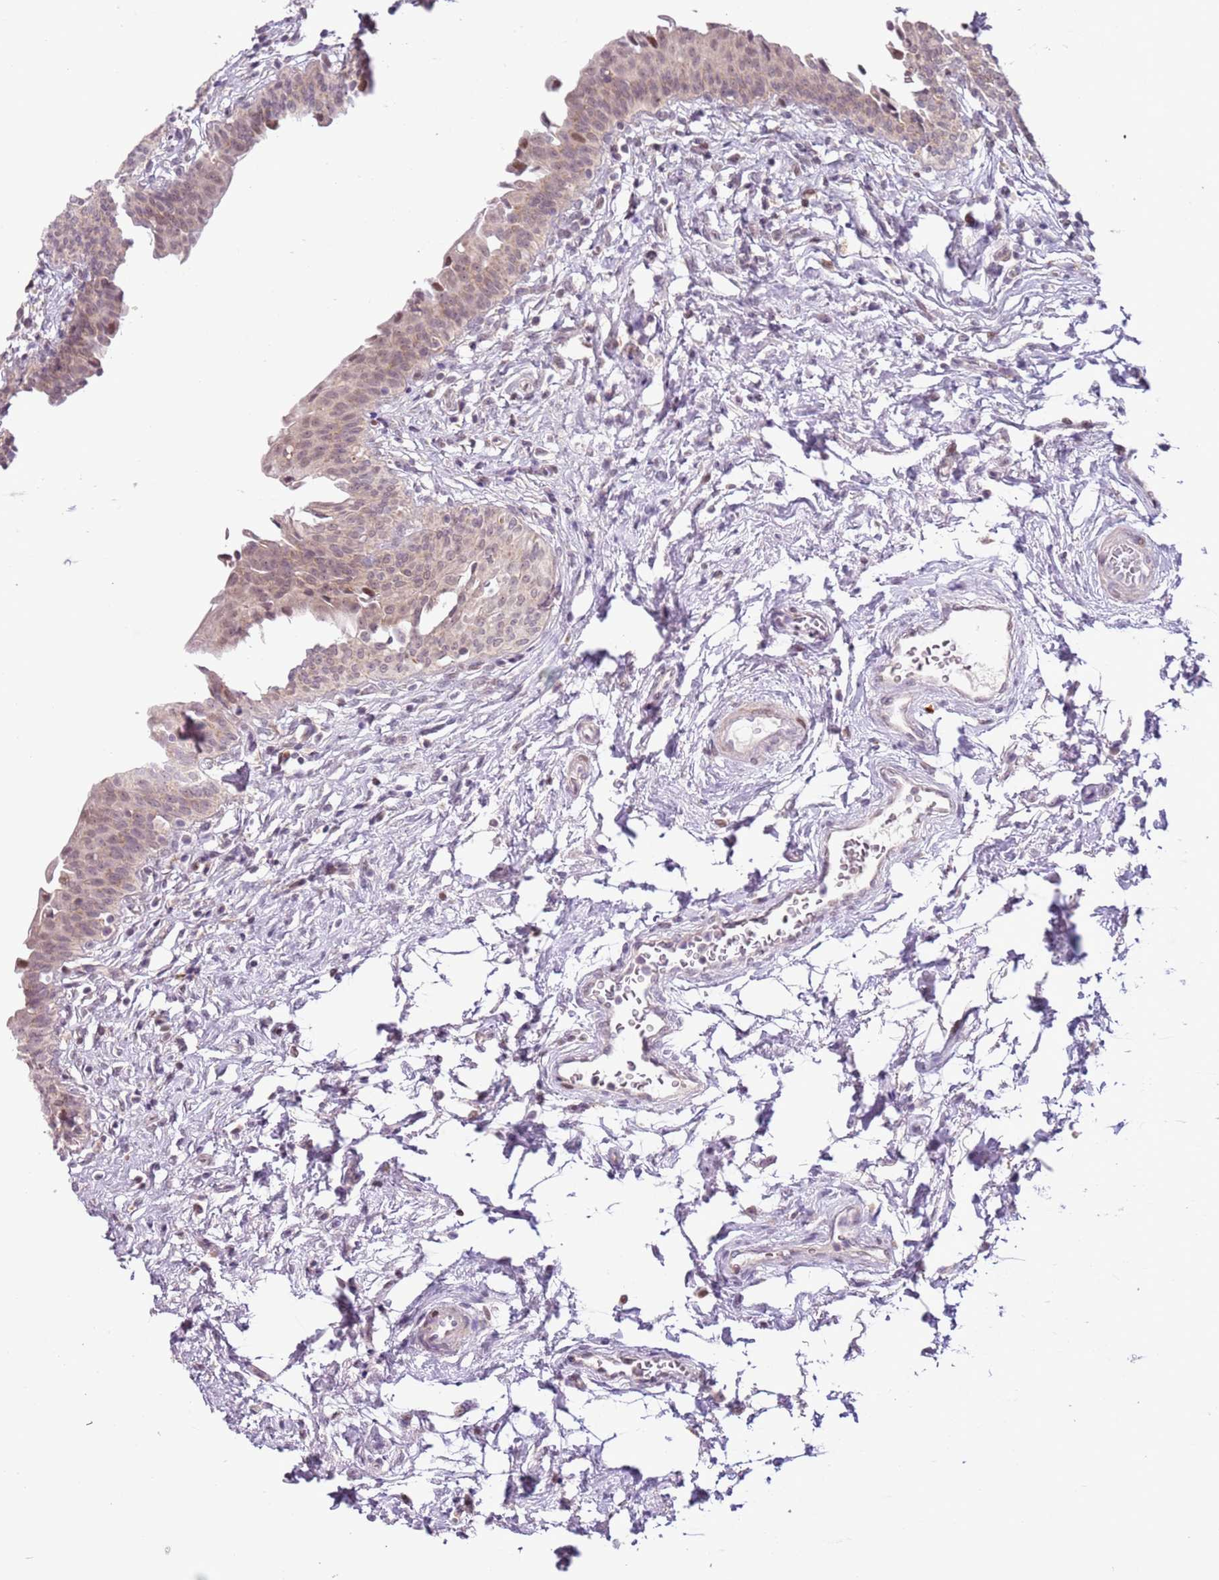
{"staining": {"intensity": "moderate", "quantity": "25%-75%", "location": "cytoplasmic/membranous,nuclear"}, "tissue": "urinary bladder", "cell_type": "Urothelial cells", "image_type": "normal", "snomed": [{"axis": "morphology", "description": "Normal tissue, NOS"}, {"axis": "topography", "description": "Urinary bladder"}], "caption": "IHC photomicrograph of benign urinary bladder stained for a protein (brown), which shows medium levels of moderate cytoplasmic/membranous,nuclear expression in about 25%-75% of urothelial cells.", "gene": "MLLT11", "patient": {"sex": "male", "age": 83}}